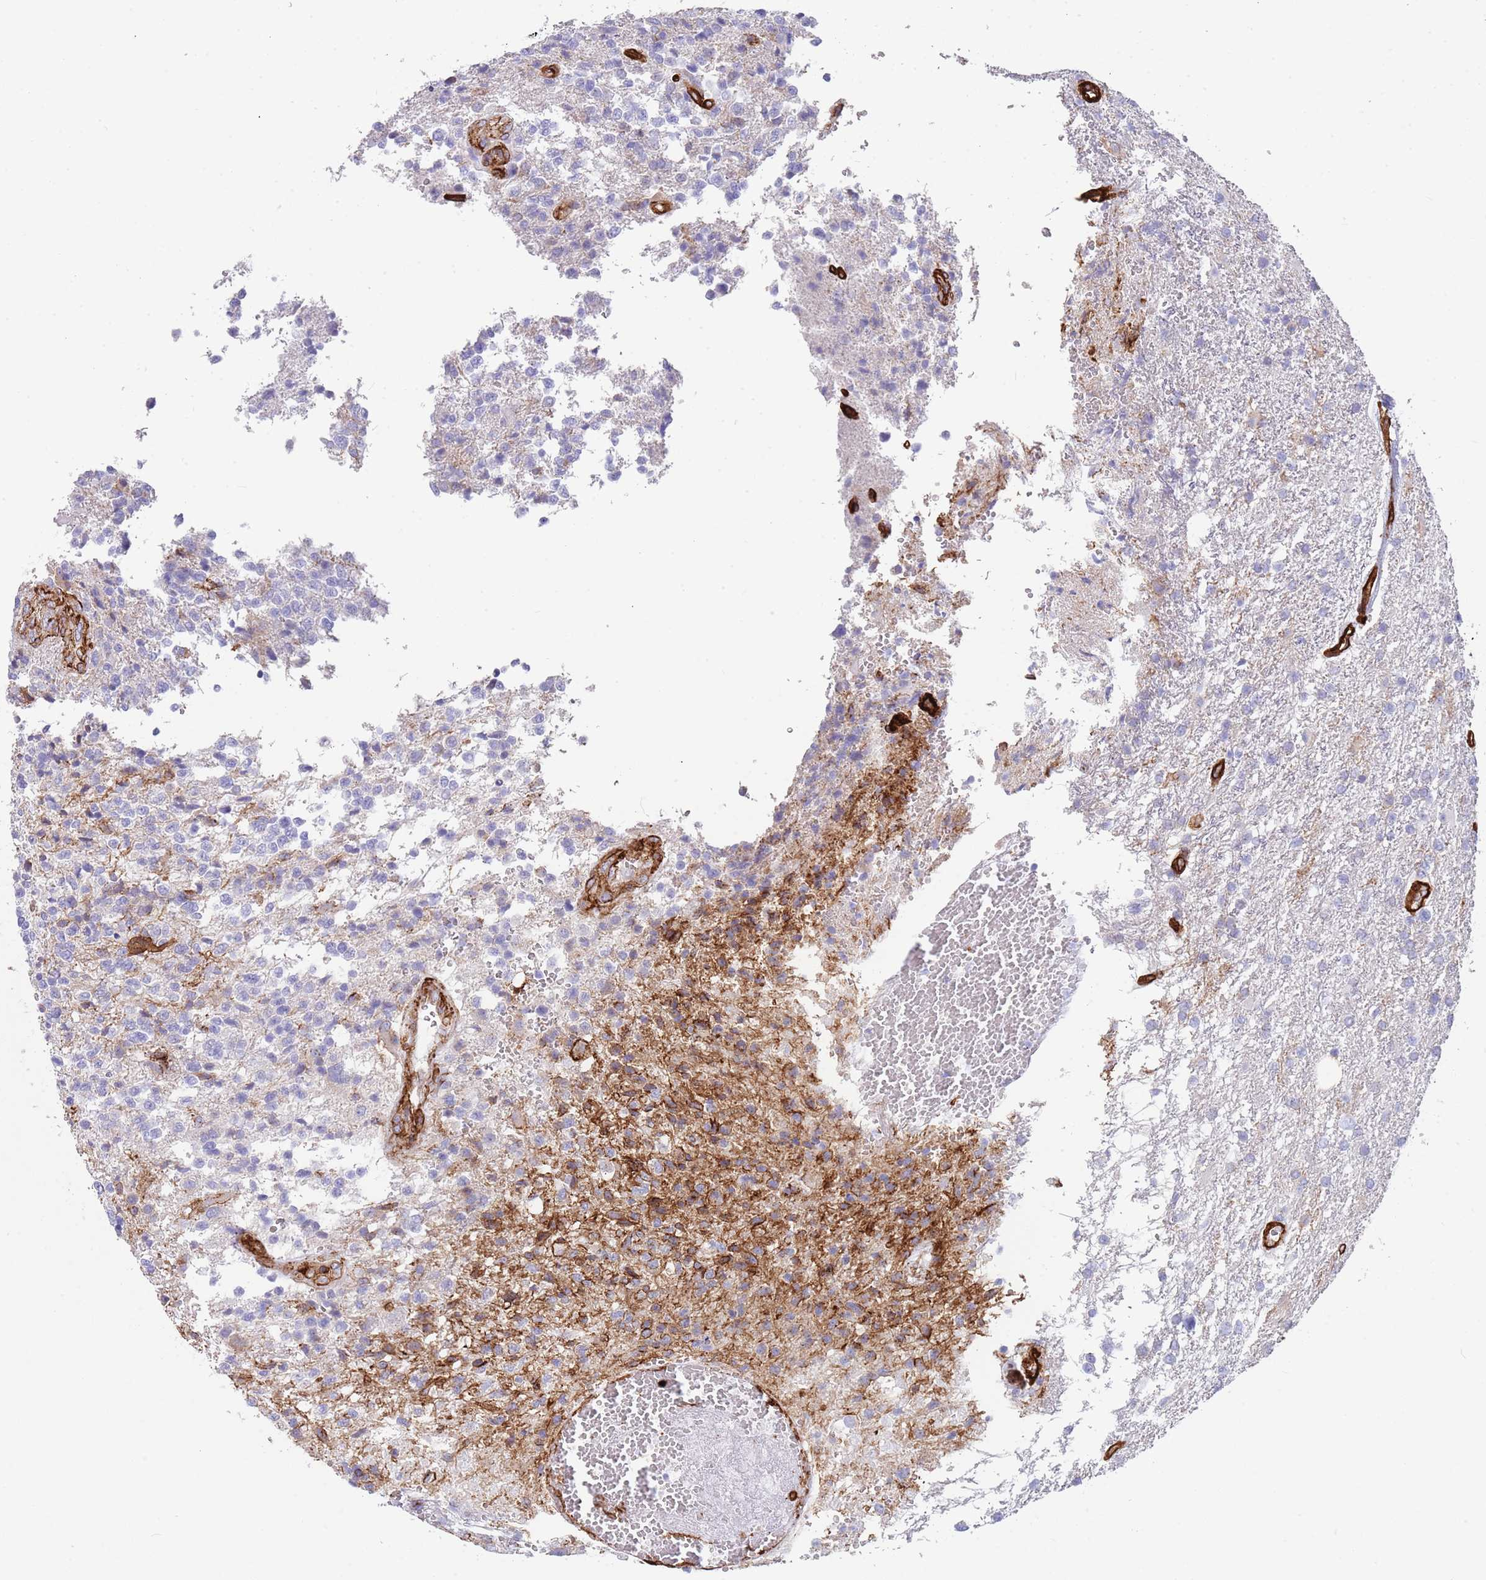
{"staining": {"intensity": "negative", "quantity": "none", "location": "none"}, "tissue": "glioma", "cell_type": "Tumor cells", "image_type": "cancer", "snomed": [{"axis": "morphology", "description": "Glioma, malignant, High grade"}, {"axis": "topography", "description": "Brain"}], "caption": "IHC of human malignant glioma (high-grade) demonstrates no positivity in tumor cells.", "gene": "CAV2", "patient": {"sex": "male", "age": 56}}